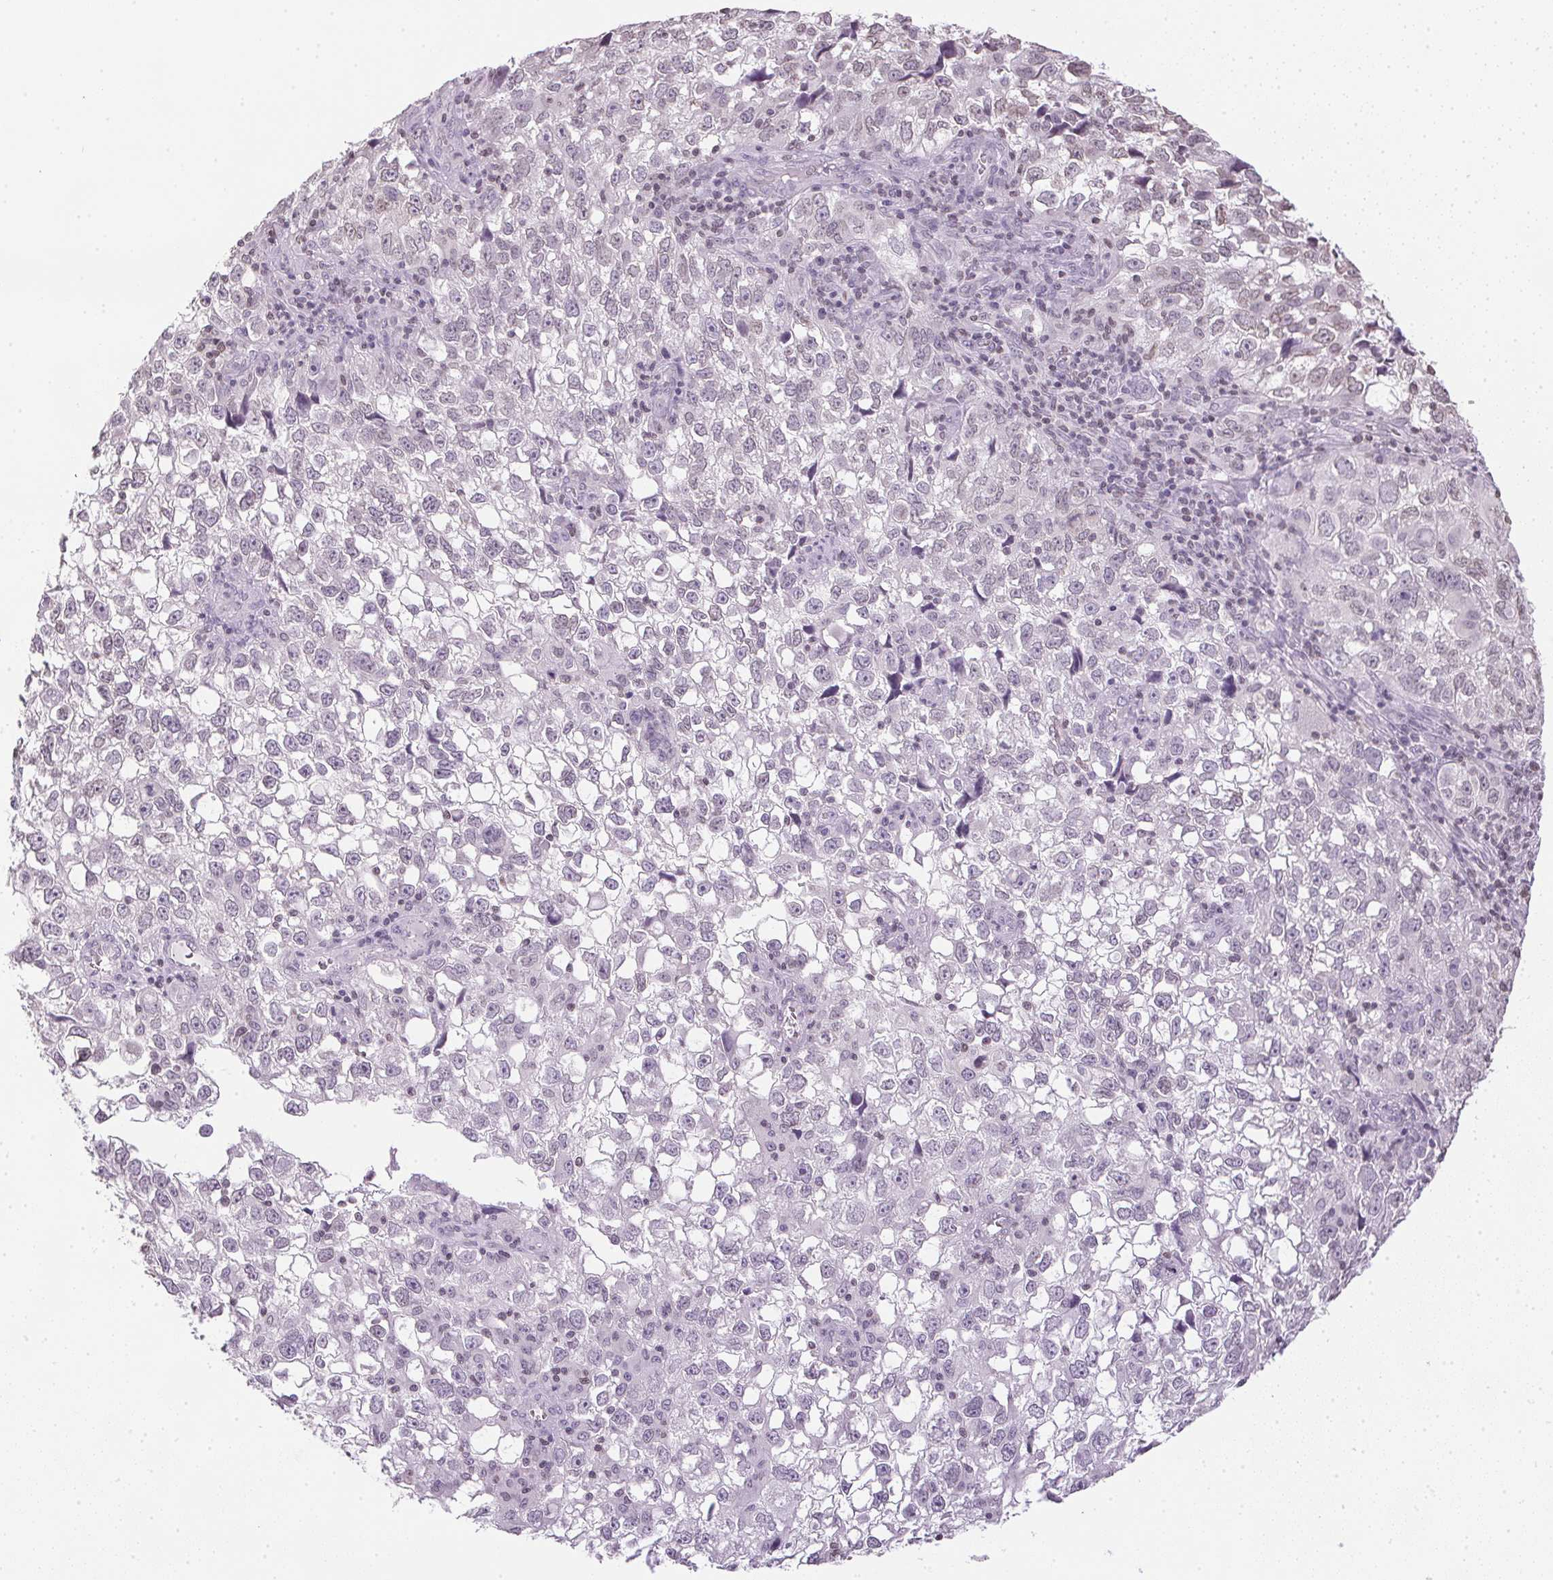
{"staining": {"intensity": "negative", "quantity": "none", "location": "none"}, "tissue": "cervical cancer", "cell_type": "Tumor cells", "image_type": "cancer", "snomed": [{"axis": "morphology", "description": "Squamous cell carcinoma, NOS"}, {"axis": "topography", "description": "Cervix"}], "caption": "This is a histopathology image of immunohistochemistry staining of squamous cell carcinoma (cervical), which shows no expression in tumor cells.", "gene": "PRL", "patient": {"sex": "female", "age": 55}}